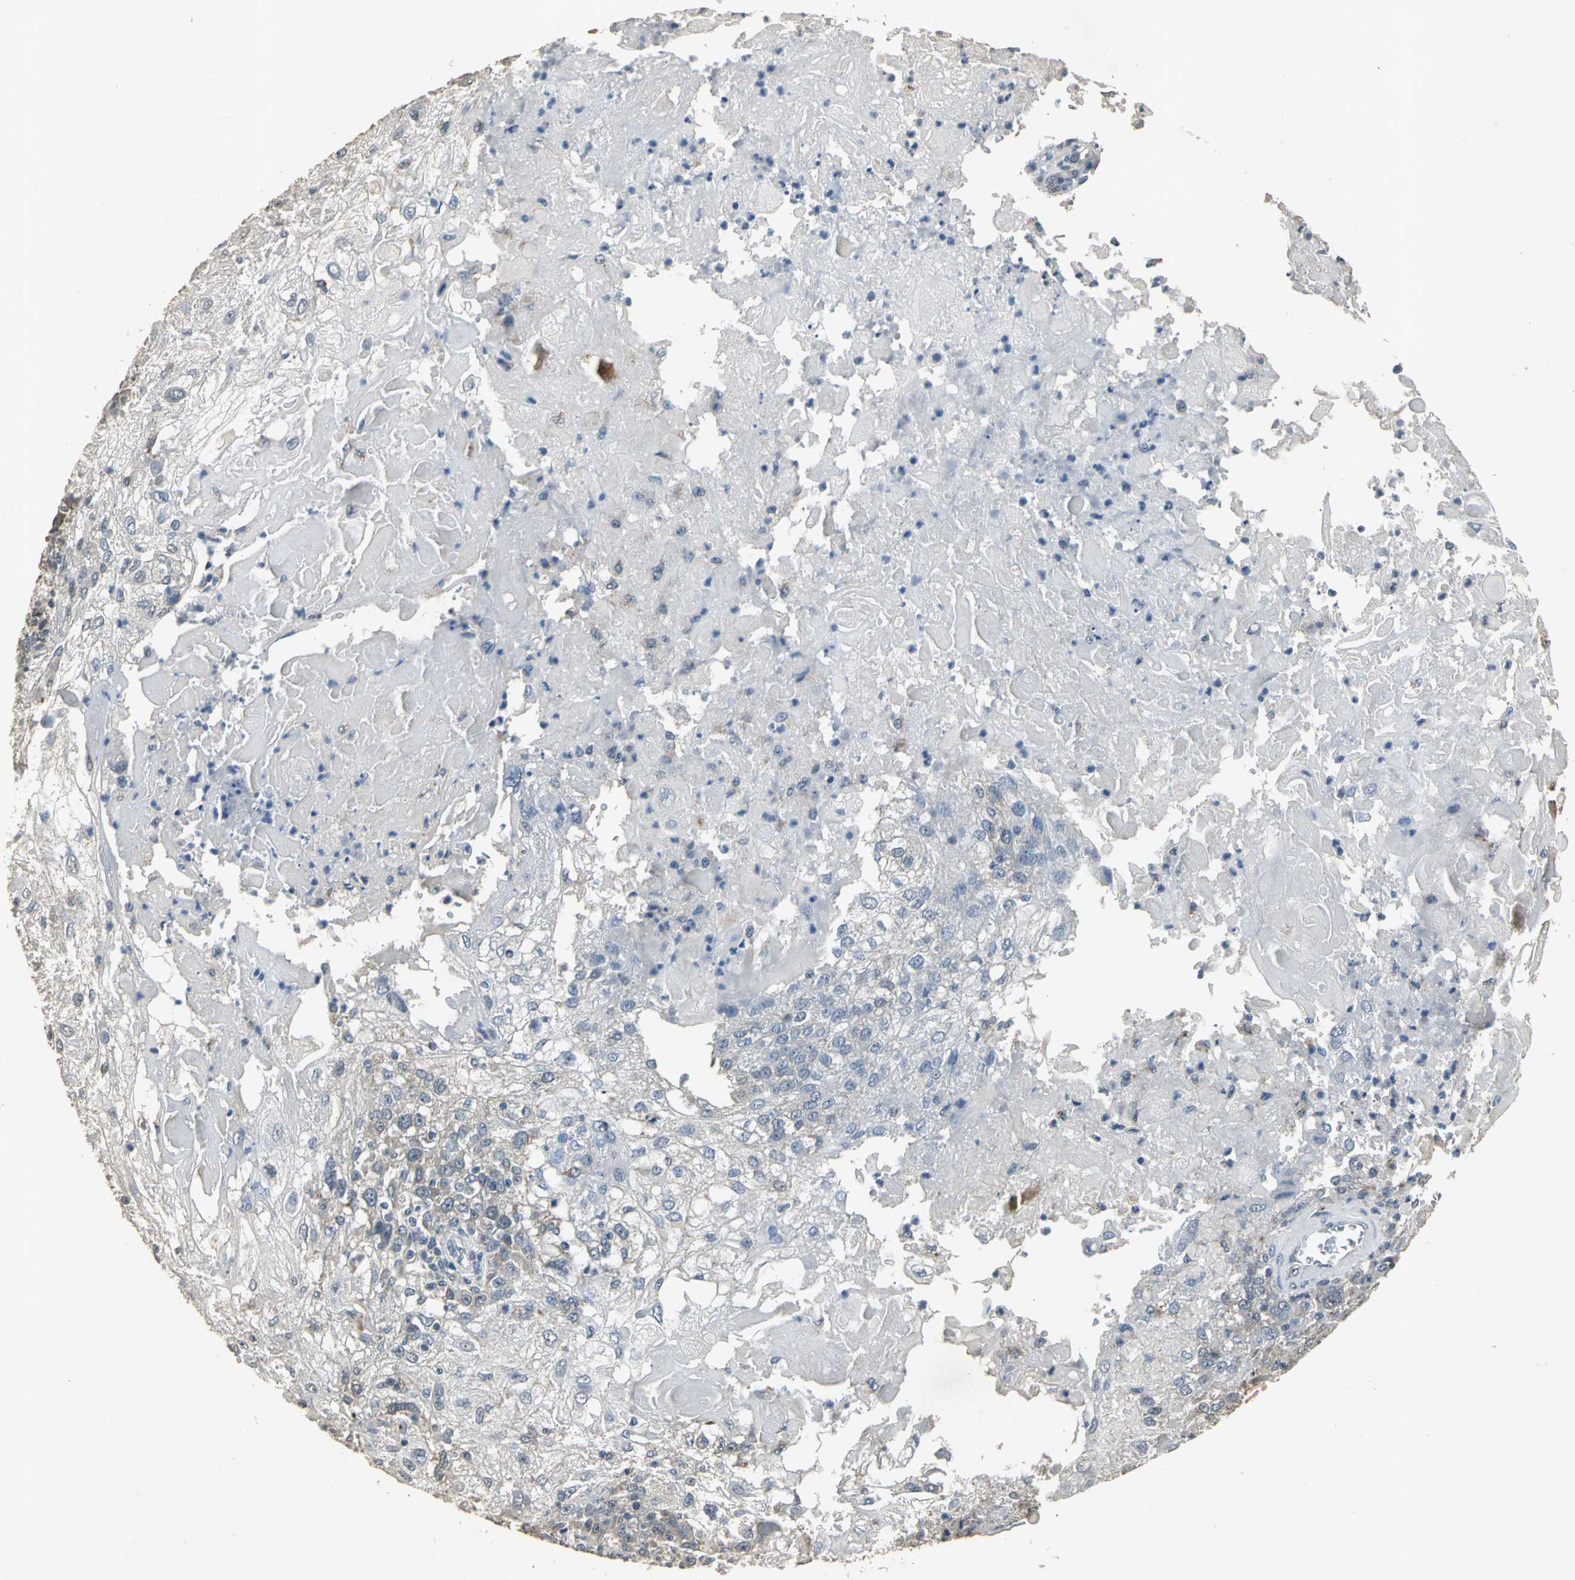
{"staining": {"intensity": "weak", "quantity": "25%-75%", "location": "cytoplasmic/membranous"}, "tissue": "skin cancer", "cell_type": "Tumor cells", "image_type": "cancer", "snomed": [{"axis": "morphology", "description": "Normal tissue, NOS"}, {"axis": "morphology", "description": "Squamous cell carcinoma, NOS"}, {"axis": "topography", "description": "Skin"}], "caption": "Skin cancer stained with DAB IHC shows low levels of weak cytoplasmic/membranous staining in approximately 25%-75% of tumor cells.", "gene": "OCLN", "patient": {"sex": "female", "age": 83}}